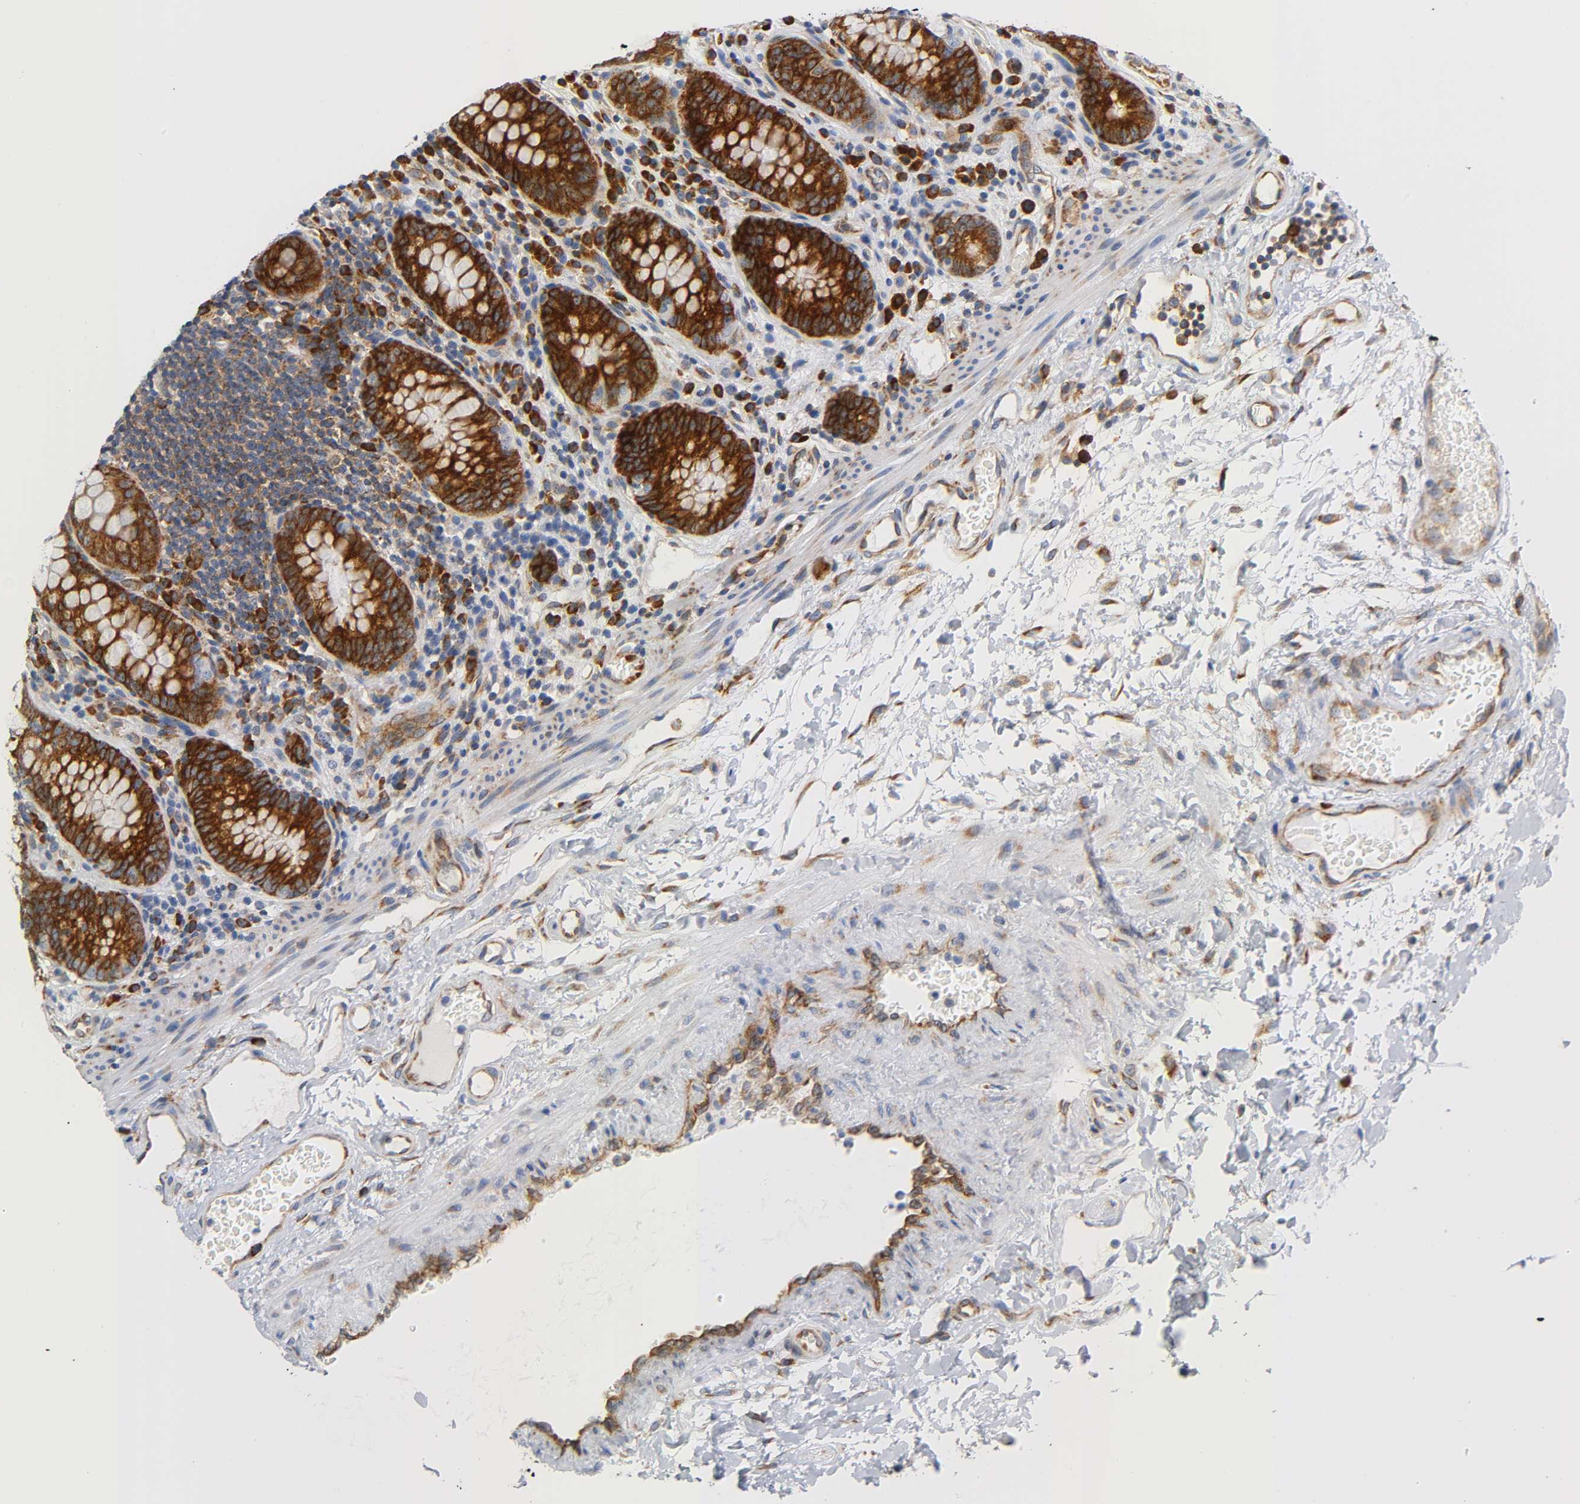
{"staining": {"intensity": "strong", "quantity": ">75%", "location": "cytoplasmic/membranous"}, "tissue": "colon", "cell_type": "Endothelial cells", "image_type": "normal", "snomed": [{"axis": "morphology", "description": "Normal tissue, NOS"}, {"axis": "topography", "description": "Colon"}], "caption": "Protein analysis of benign colon exhibits strong cytoplasmic/membranous staining in approximately >75% of endothelial cells.", "gene": "REL", "patient": {"sex": "female", "age": 46}}